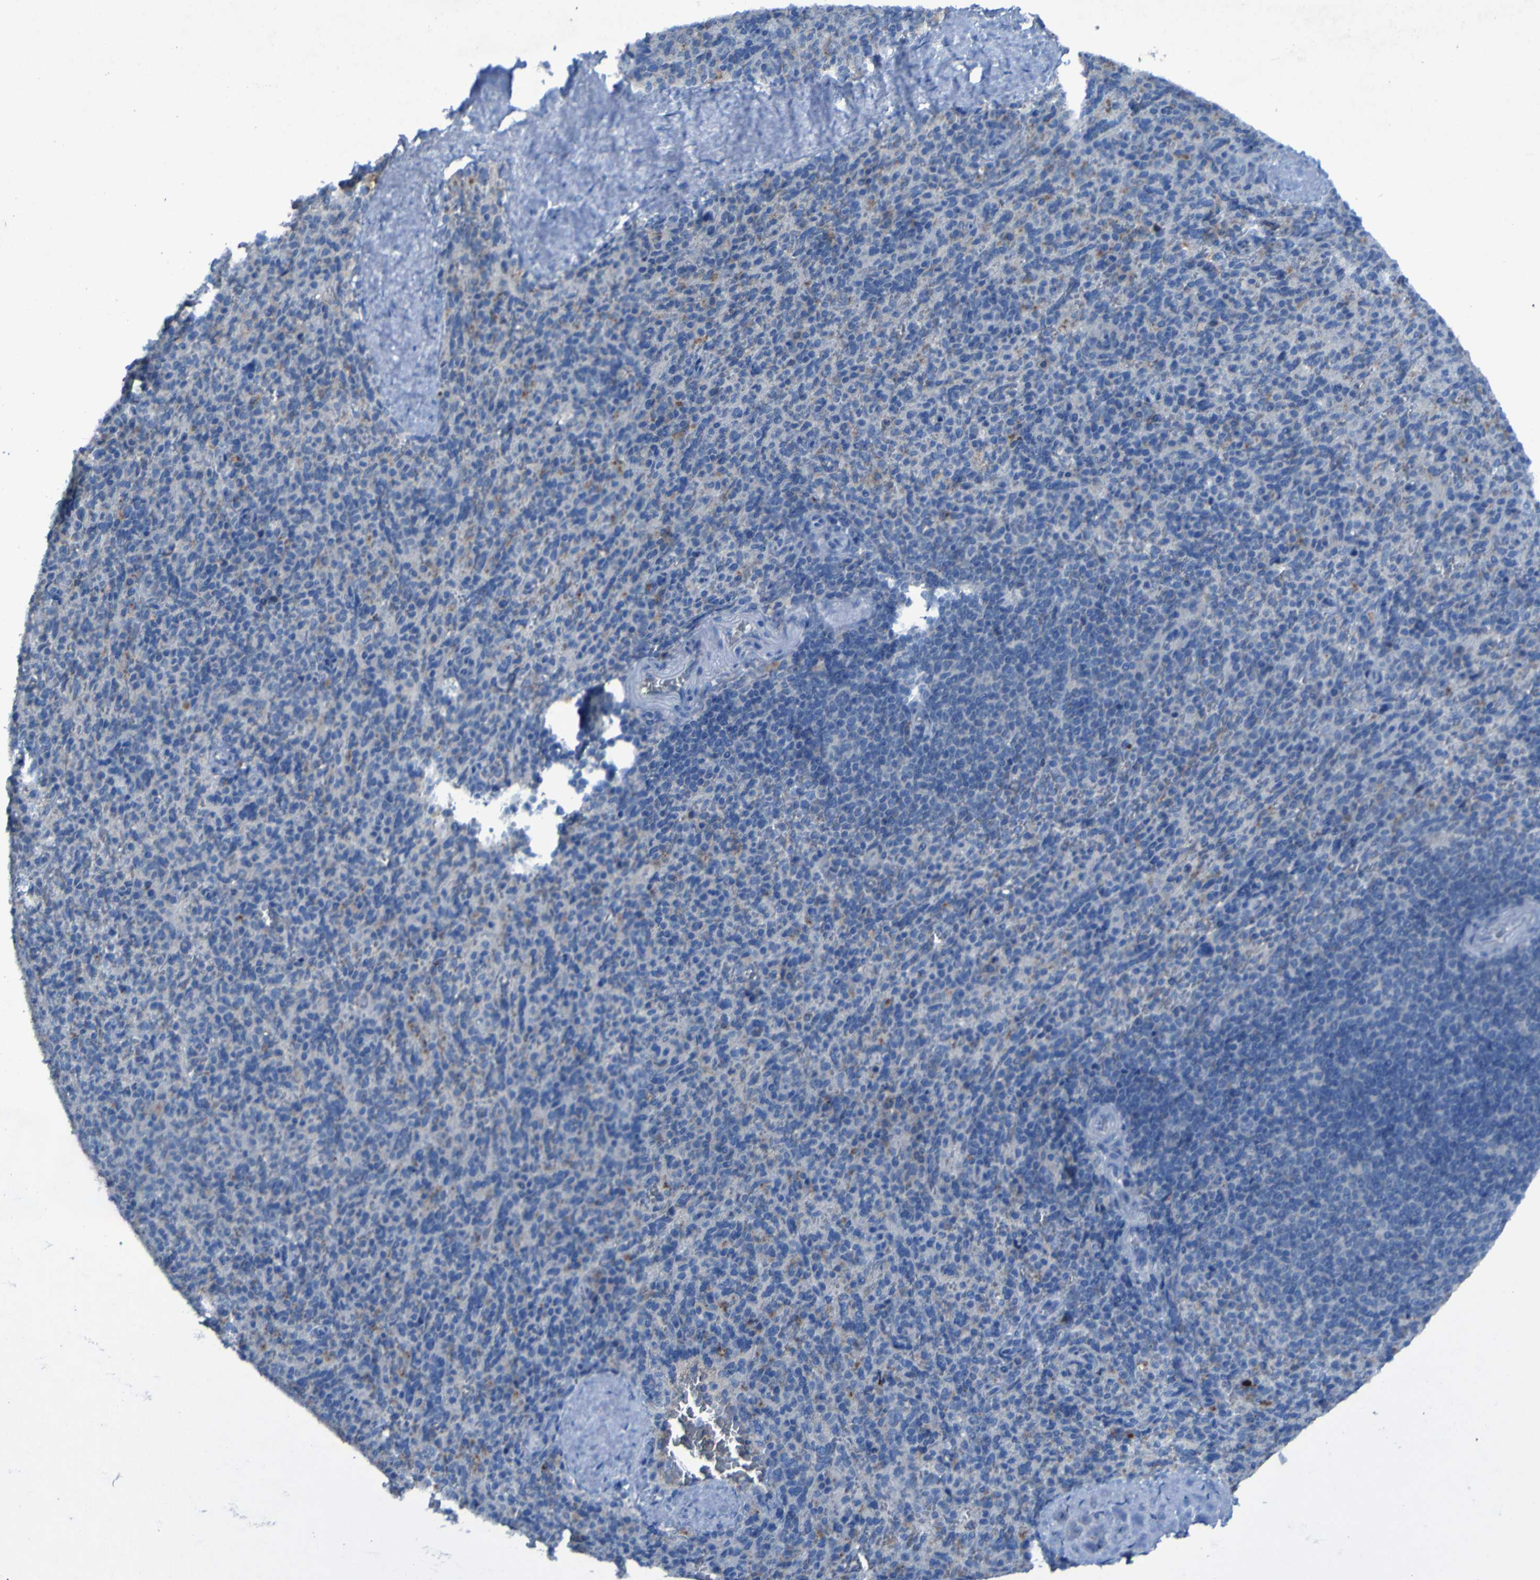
{"staining": {"intensity": "weak", "quantity": "25%-75%", "location": "cytoplasmic/membranous"}, "tissue": "spleen", "cell_type": "Cells in red pulp", "image_type": "normal", "snomed": [{"axis": "morphology", "description": "Normal tissue, NOS"}, {"axis": "topography", "description": "Spleen"}], "caption": "Weak cytoplasmic/membranous positivity for a protein is appreciated in approximately 25%-75% of cells in red pulp of unremarkable spleen using IHC.", "gene": "SGK2", "patient": {"sex": "male", "age": 36}}